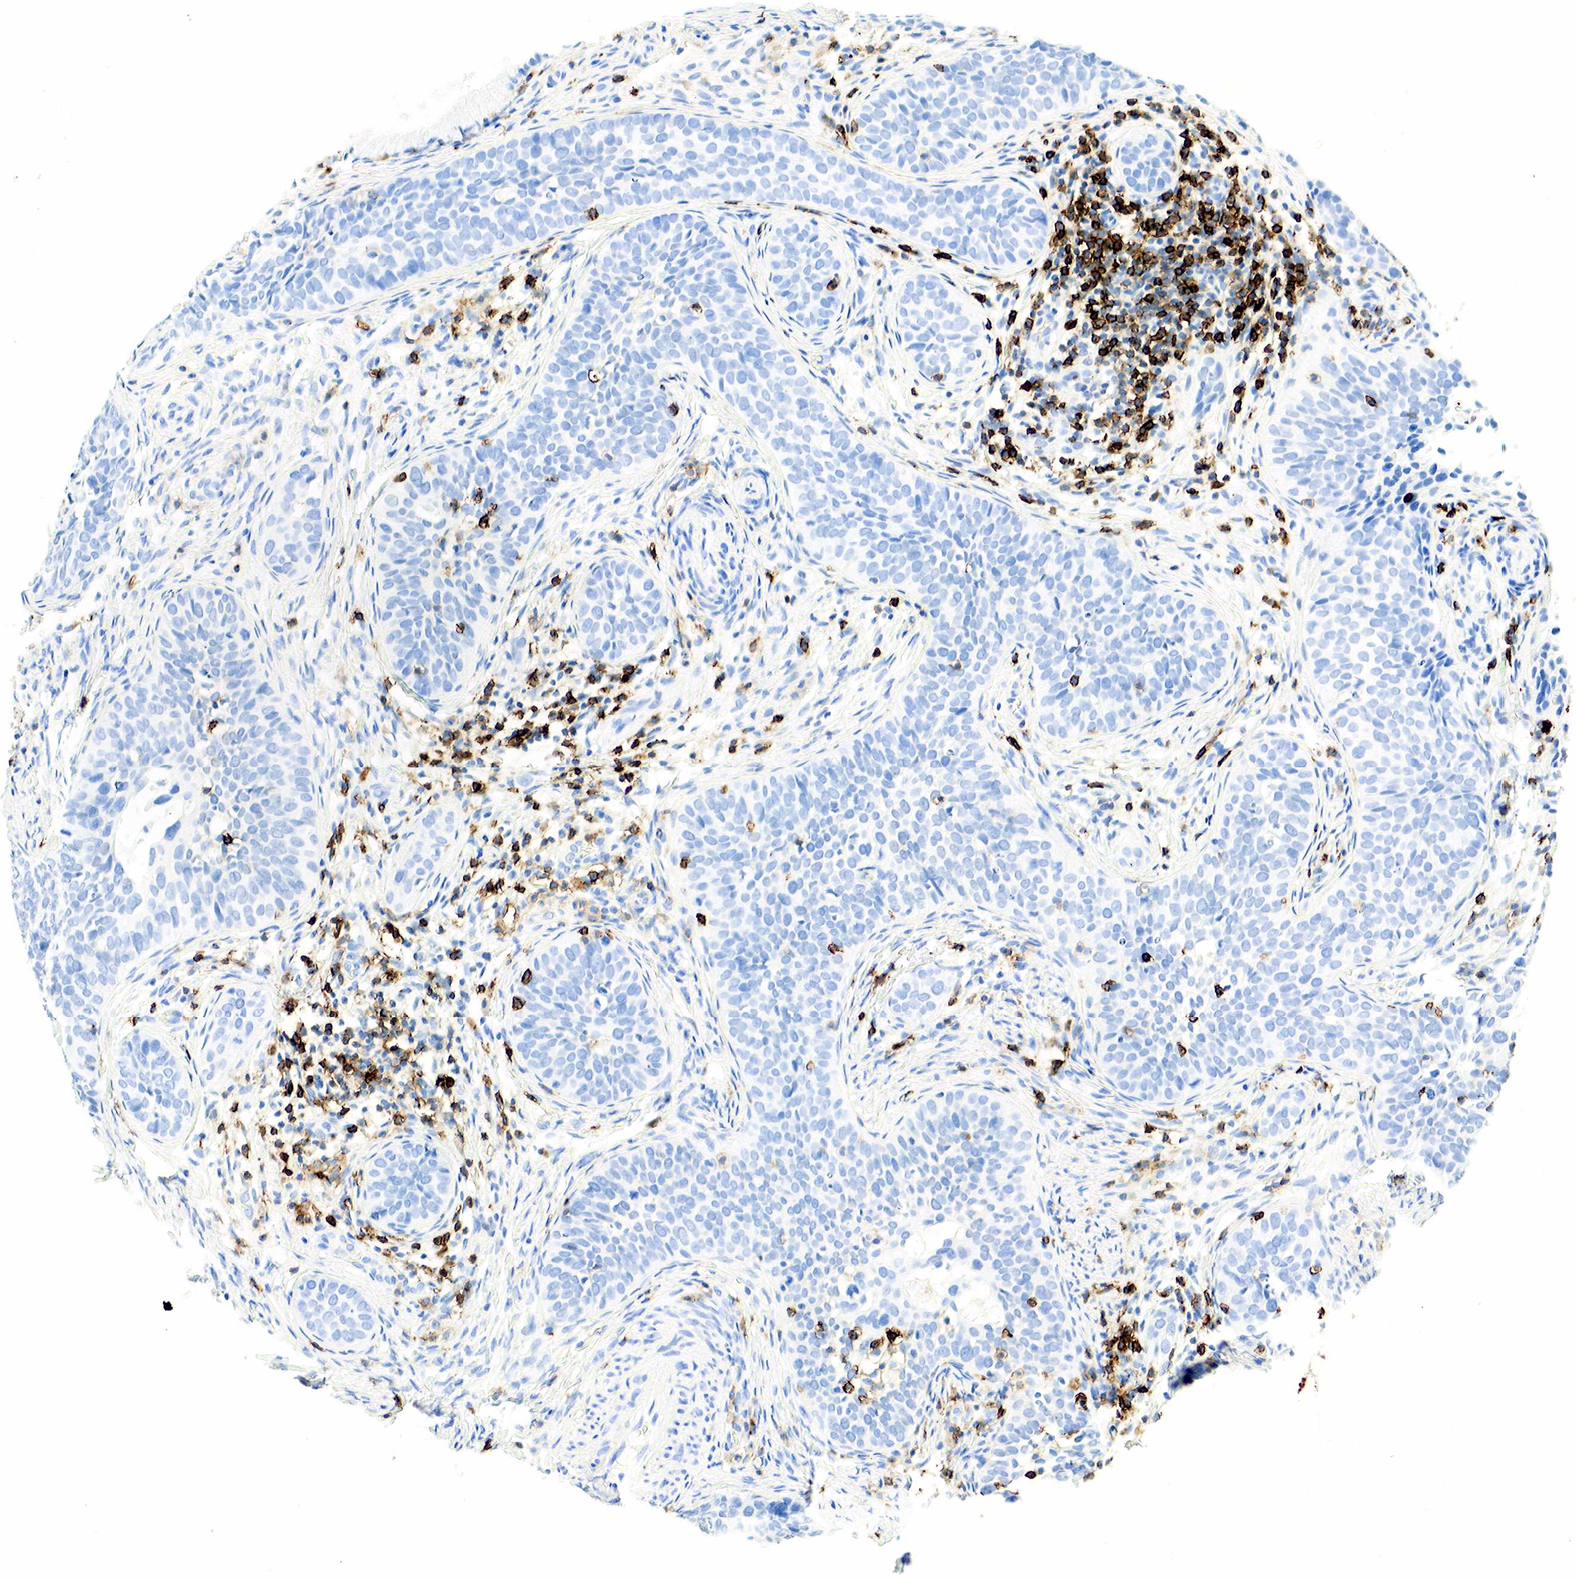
{"staining": {"intensity": "negative", "quantity": "none", "location": "none"}, "tissue": "cervical cancer", "cell_type": "Tumor cells", "image_type": "cancer", "snomed": [{"axis": "morphology", "description": "Squamous cell carcinoma, NOS"}, {"axis": "topography", "description": "Cervix"}], "caption": "The histopathology image exhibits no staining of tumor cells in cervical cancer.", "gene": "PTPRC", "patient": {"sex": "female", "age": 31}}